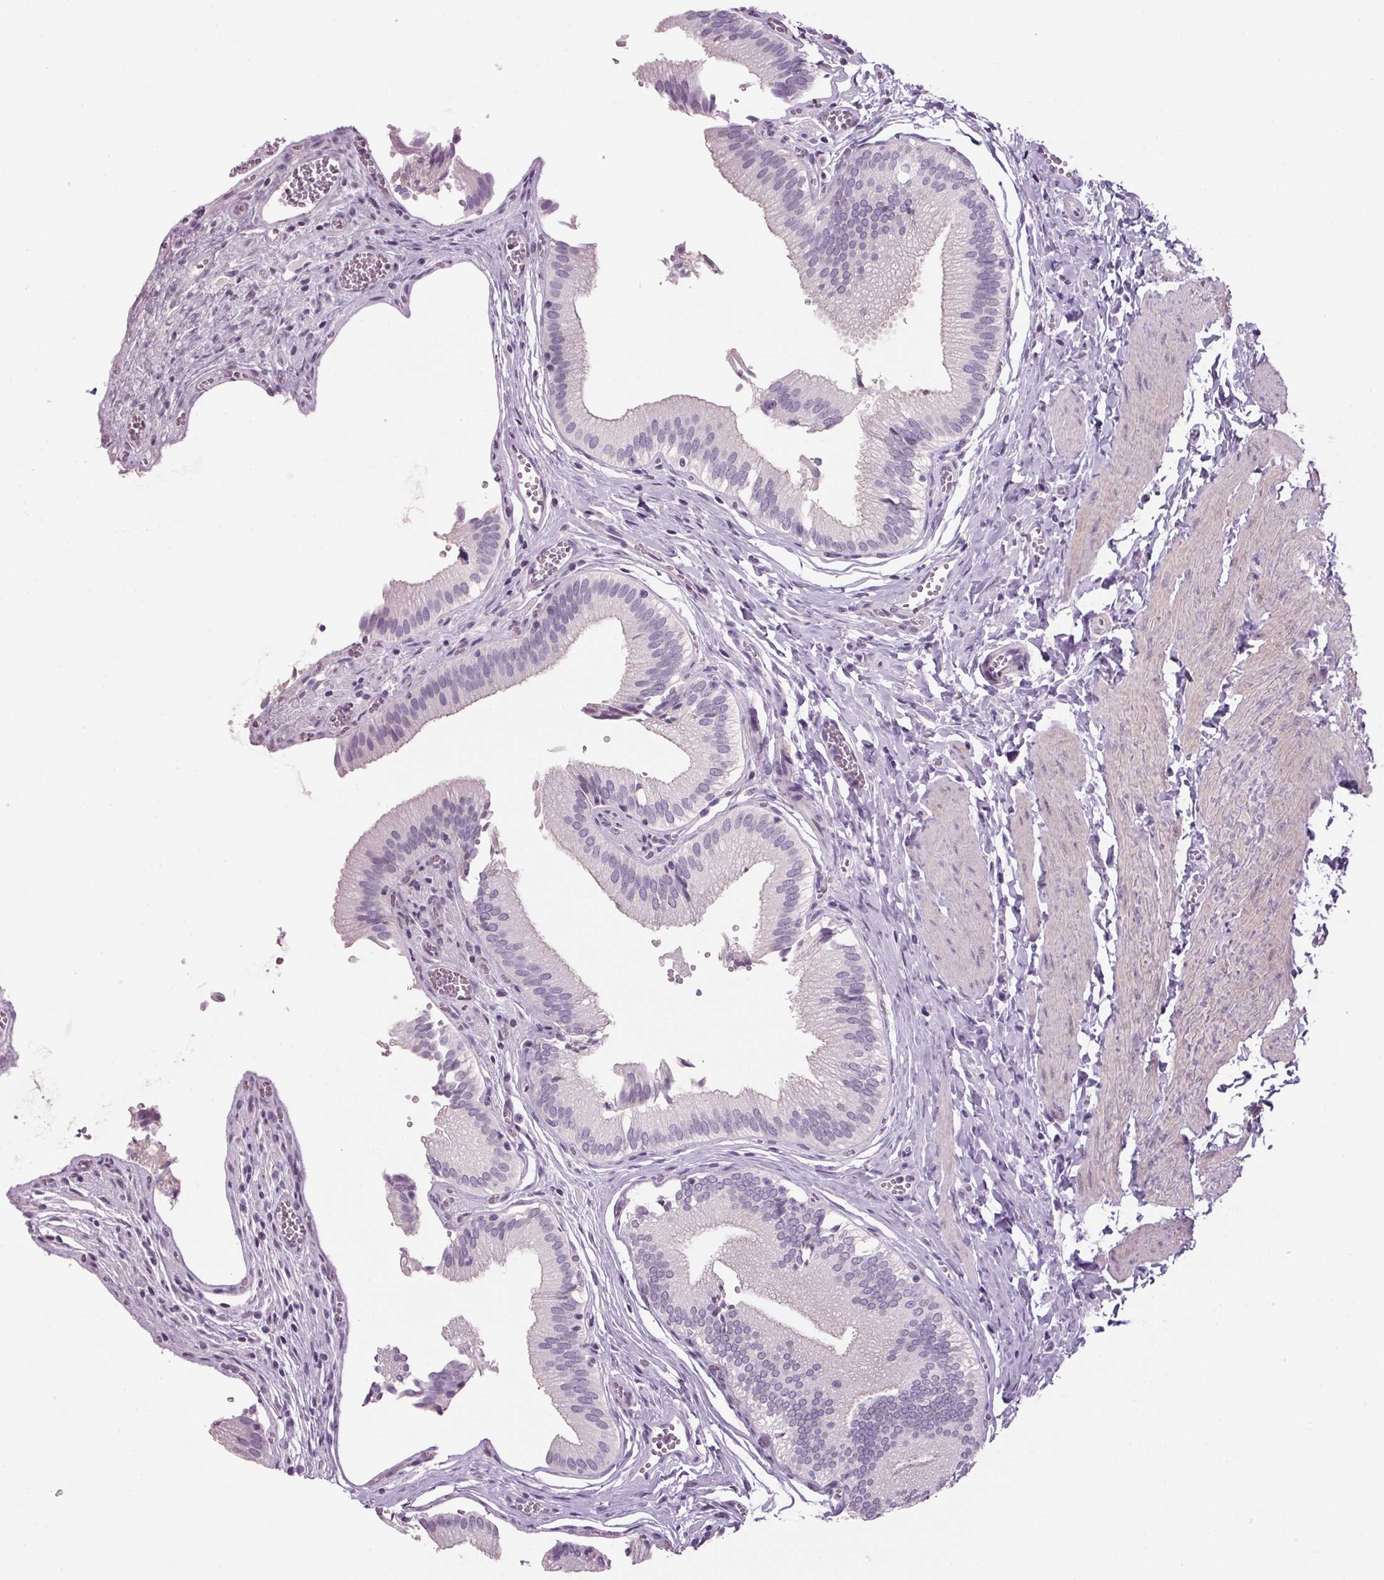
{"staining": {"intensity": "weak", "quantity": "<25%", "location": "cytoplasmic/membranous"}, "tissue": "gallbladder", "cell_type": "Glandular cells", "image_type": "normal", "snomed": [{"axis": "morphology", "description": "Normal tissue, NOS"}, {"axis": "topography", "description": "Gallbladder"}, {"axis": "topography", "description": "Peripheral nerve tissue"}], "caption": "Immunohistochemistry histopathology image of benign gallbladder stained for a protein (brown), which demonstrates no expression in glandular cells.", "gene": "PPP1R1A", "patient": {"sex": "male", "age": 17}}